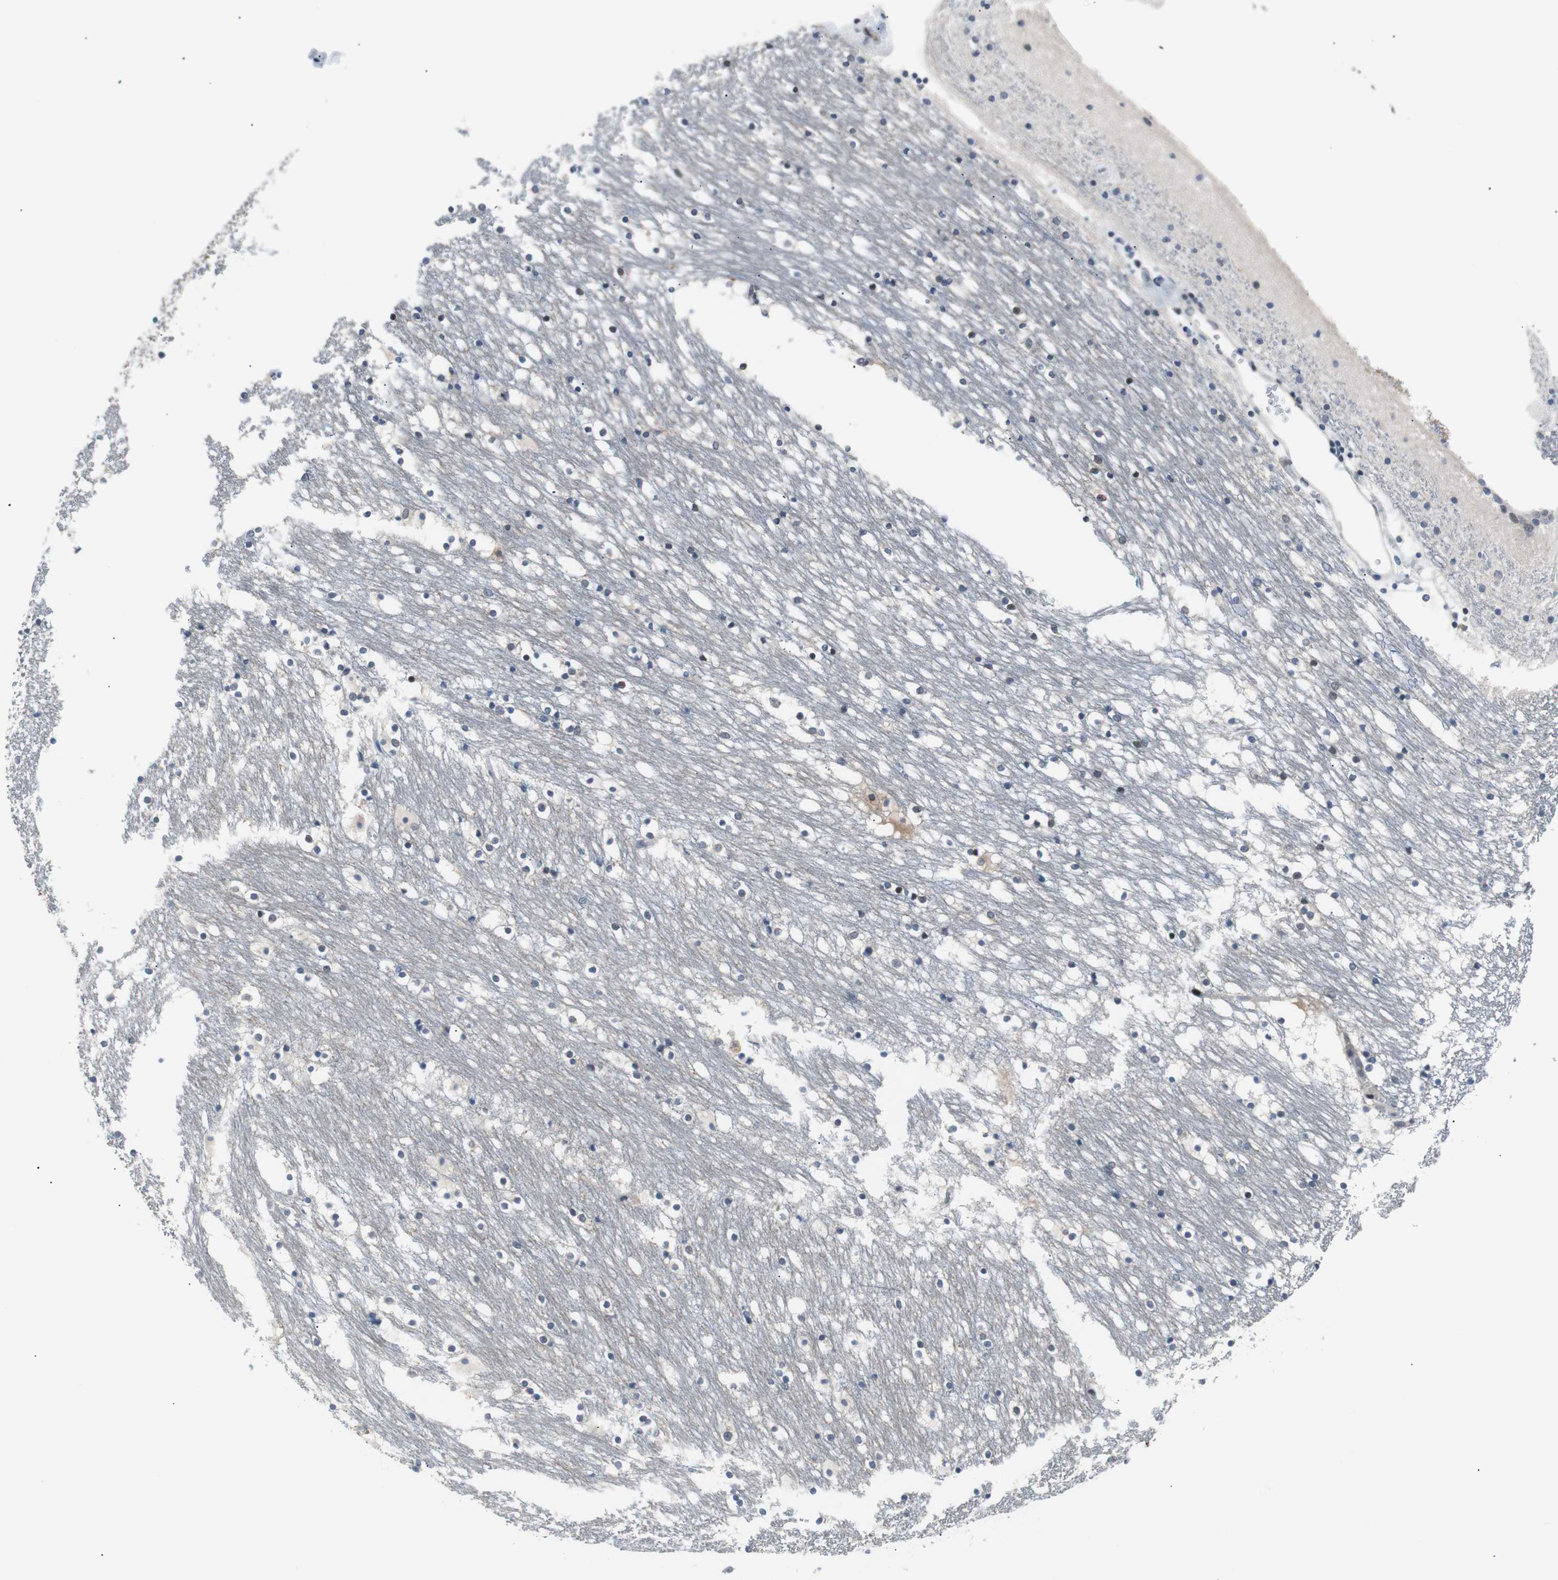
{"staining": {"intensity": "weak", "quantity": "<25%", "location": "cytoplasmic/membranous"}, "tissue": "caudate", "cell_type": "Glial cells", "image_type": "normal", "snomed": [{"axis": "morphology", "description": "Normal tissue, NOS"}, {"axis": "topography", "description": "Lateral ventricle wall"}], "caption": "This is a image of immunohistochemistry staining of benign caudate, which shows no expression in glial cells.", "gene": "MAP2K4", "patient": {"sex": "male", "age": 45}}